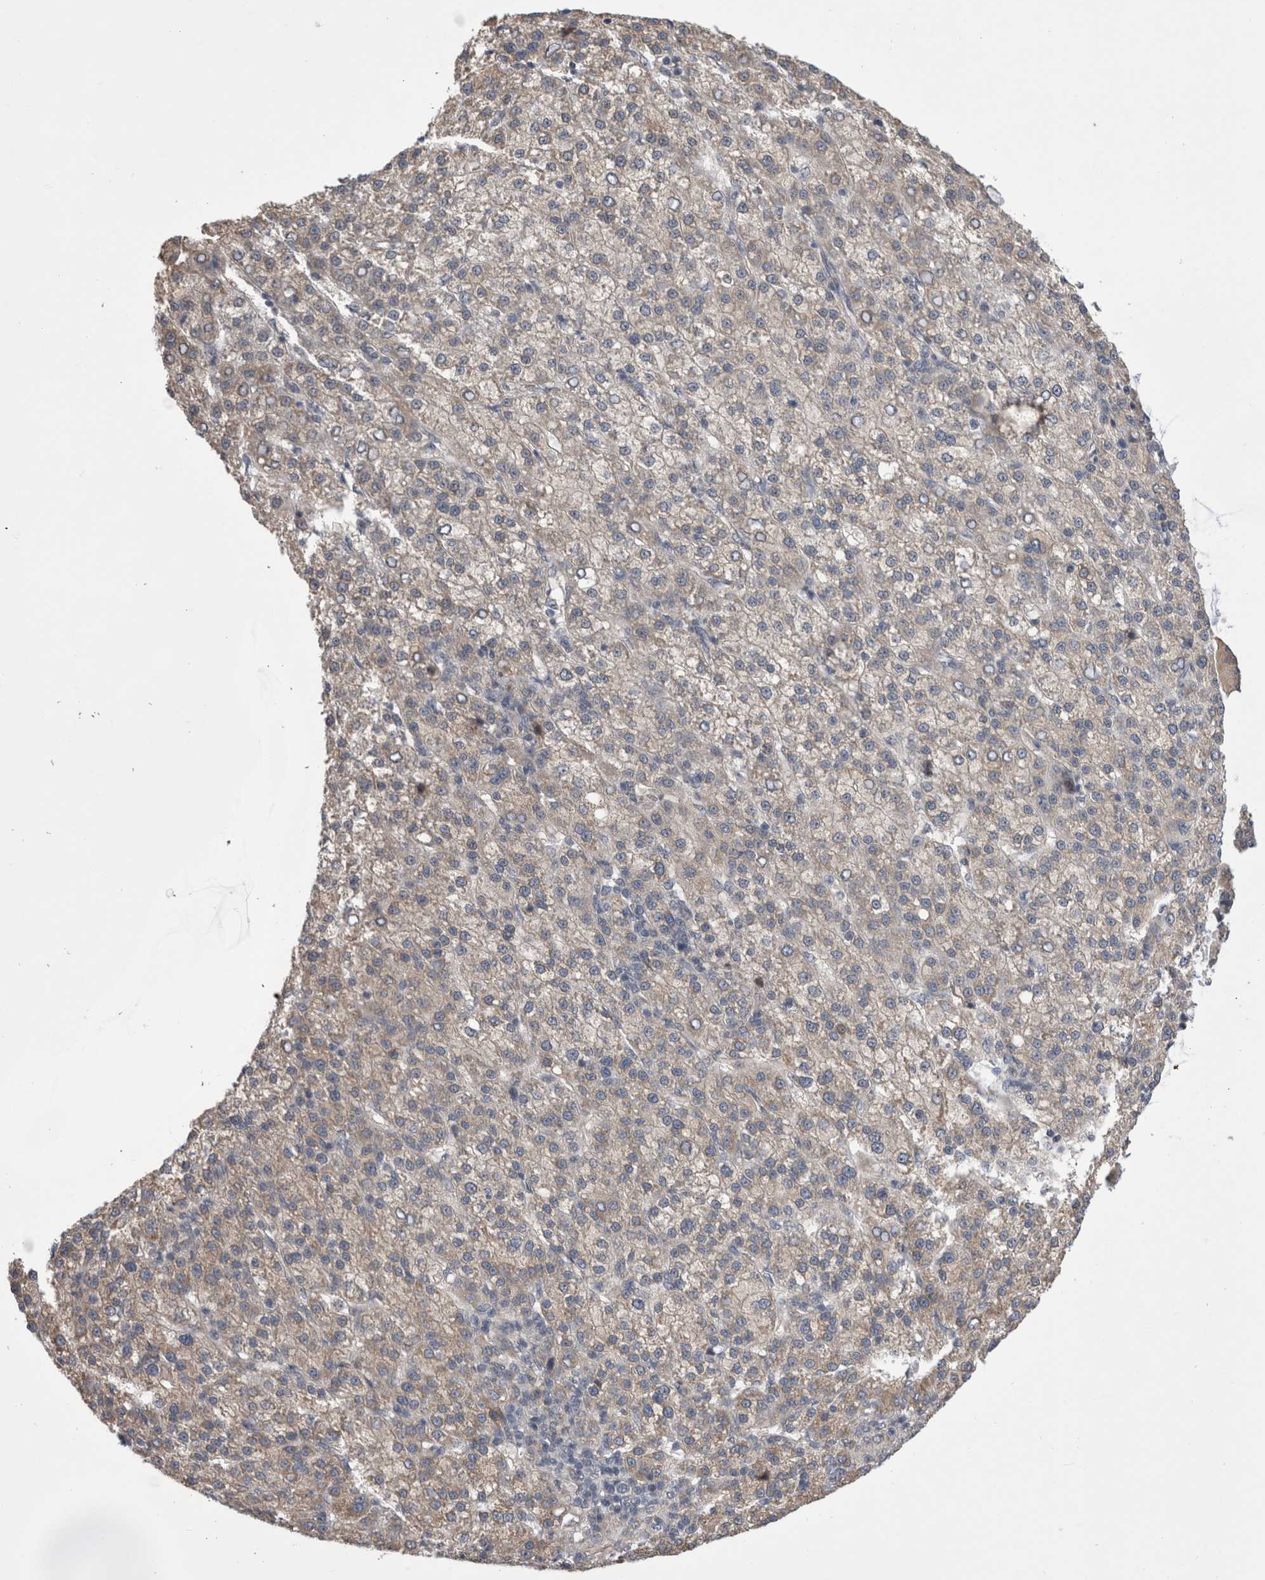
{"staining": {"intensity": "negative", "quantity": "none", "location": "none"}, "tissue": "liver cancer", "cell_type": "Tumor cells", "image_type": "cancer", "snomed": [{"axis": "morphology", "description": "Carcinoma, Hepatocellular, NOS"}, {"axis": "topography", "description": "Liver"}], "caption": "High magnification brightfield microscopy of liver hepatocellular carcinoma stained with DAB (3,3'-diaminobenzidine) (brown) and counterstained with hematoxylin (blue): tumor cells show no significant expression.", "gene": "ARHGAP29", "patient": {"sex": "female", "age": 58}}